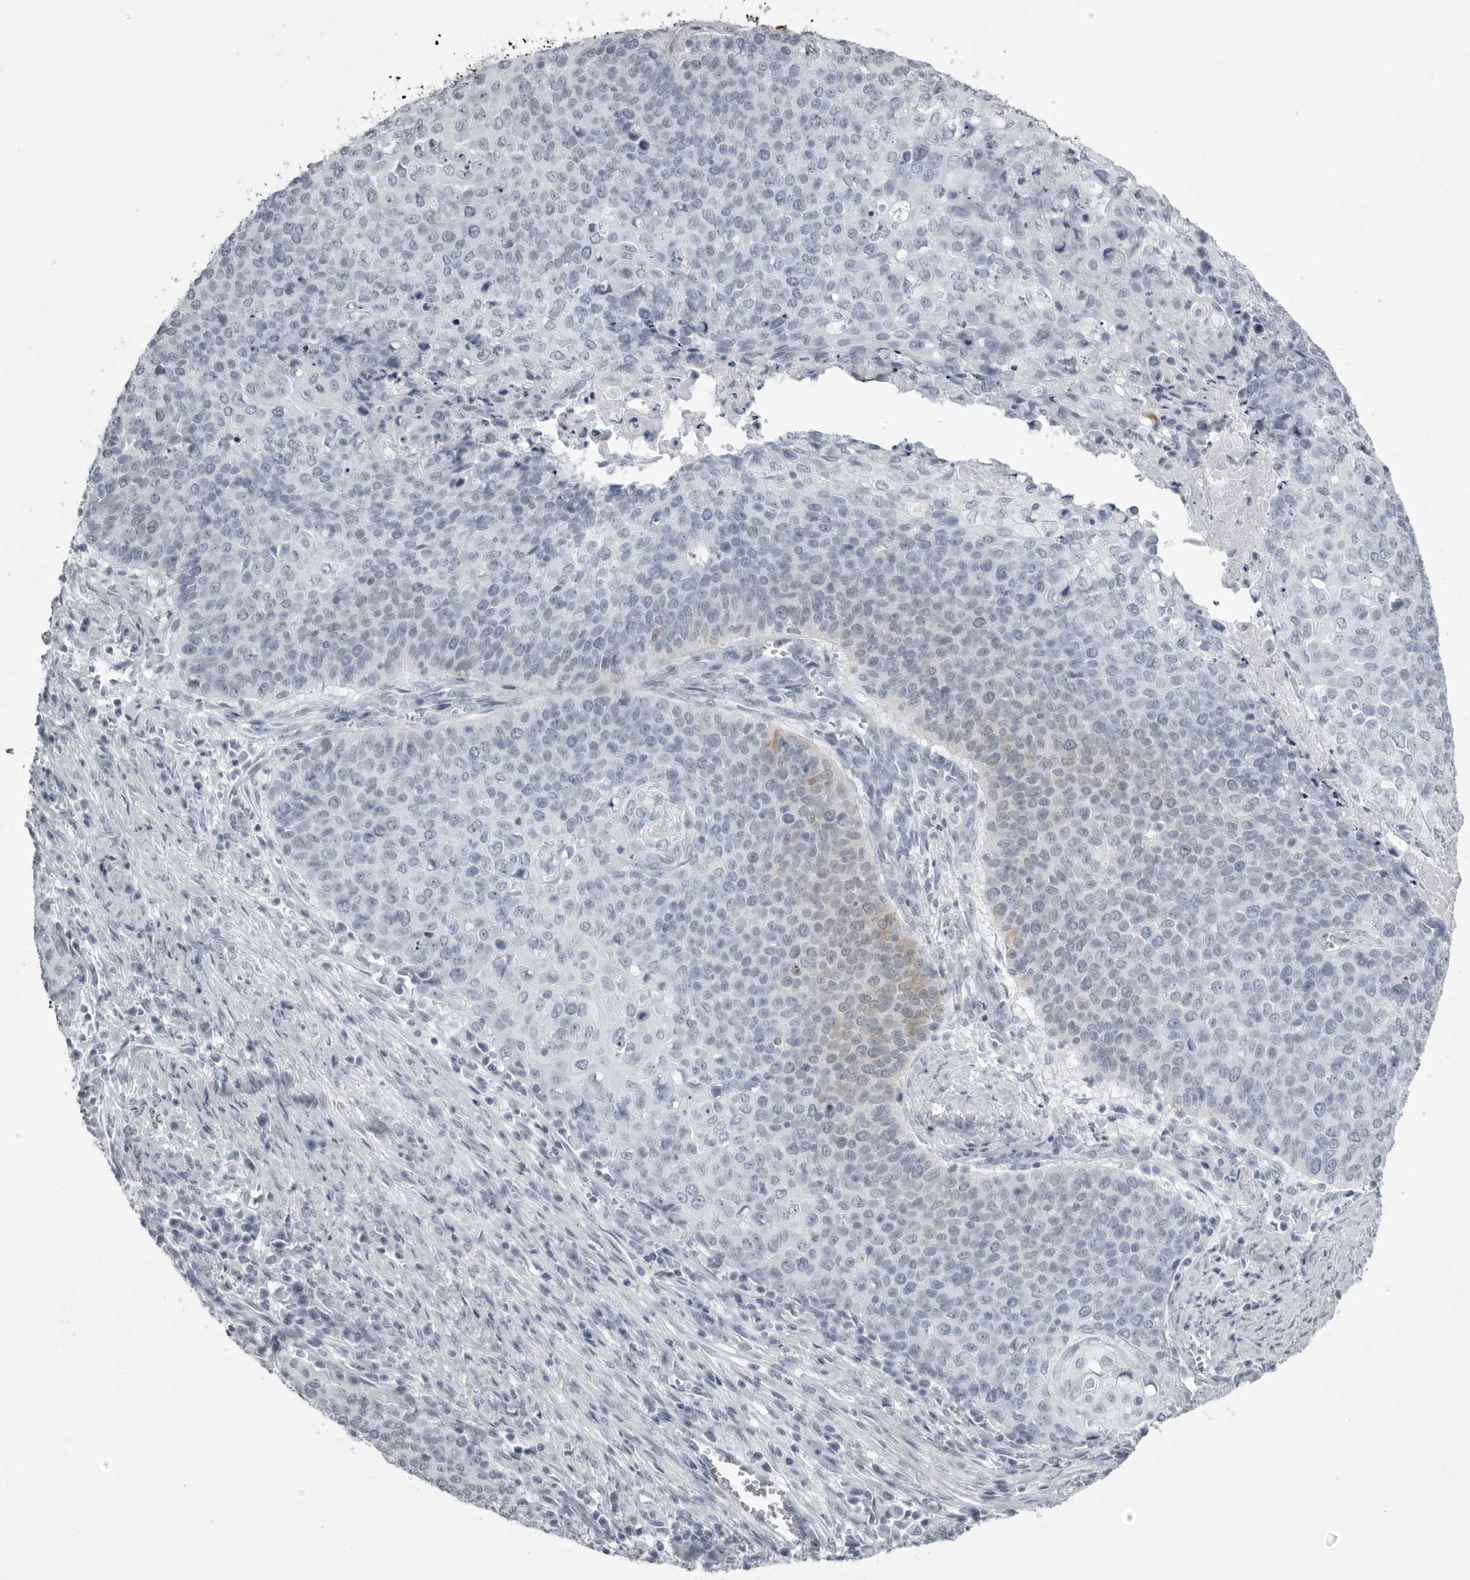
{"staining": {"intensity": "weak", "quantity": "<25%", "location": "cytoplasmic/membranous"}, "tissue": "cervical cancer", "cell_type": "Tumor cells", "image_type": "cancer", "snomed": [{"axis": "morphology", "description": "Squamous cell carcinoma, NOS"}, {"axis": "topography", "description": "Cervix"}], "caption": "Tumor cells are negative for brown protein staining in cervical cancer.", "gene": "UROD", "patient": {"sex": "female", "age": 39}}